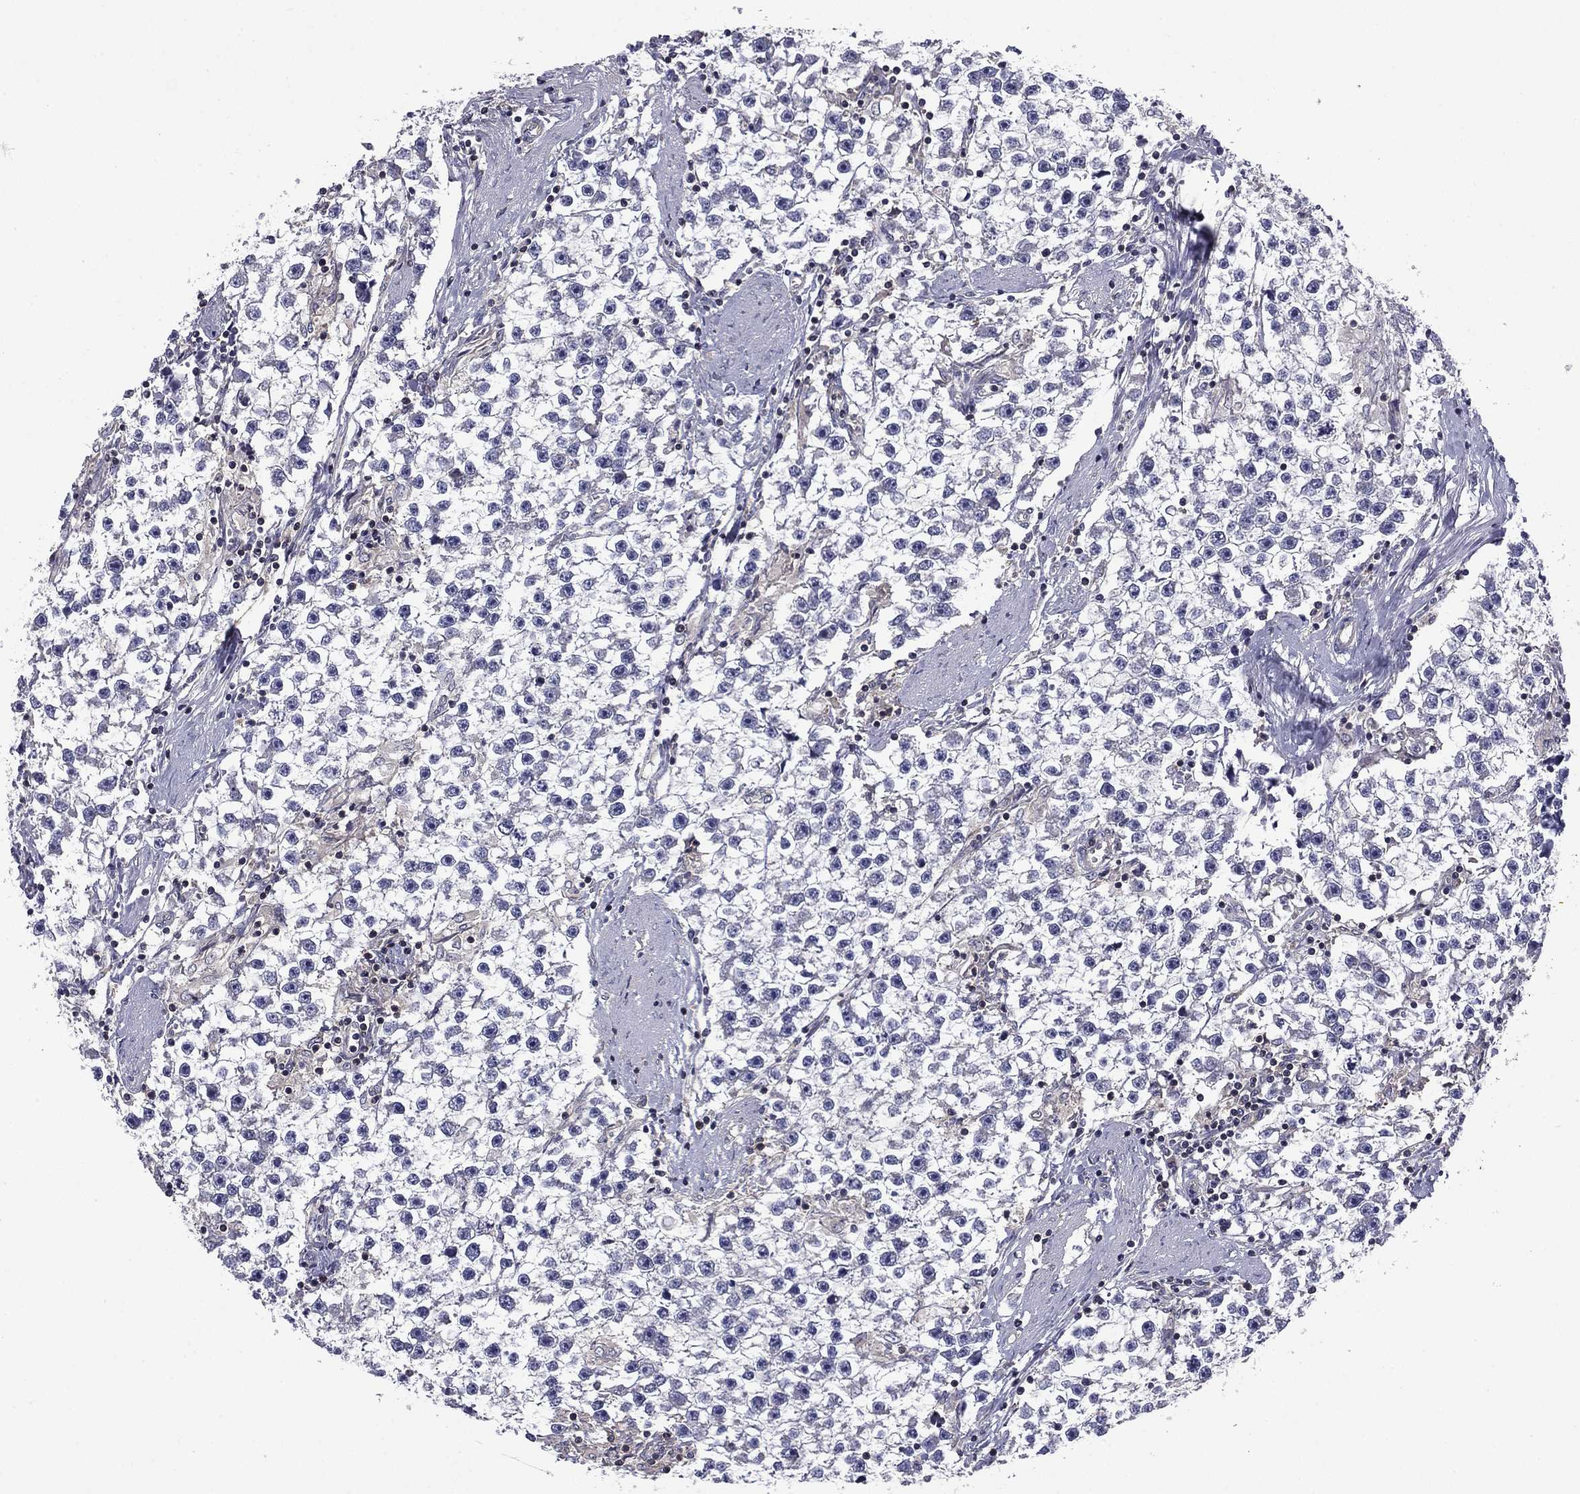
{"staining": {"intensity": "negative", "quantity": "none", "location": "none"}, "tissue": "testis cancer", "cell_type": "Tumor cells", "image_type": "cancer", "snomed": [{"axis": "morphology", "description": "Seminoma, NOS"}, {"axis": "topography", "description": "Testis"}], "caption": "Immunohistochemistry of testis cancer (seminoma) displays no positivity in tumor cells. The staining is performed using DAB (3,3'-diaminobenzidine) brown chromogen with nuclei counter-stained in using hematoxylin.", "gene": "ARHGAP45", "patient": {"sex": "male", "age": 59}}